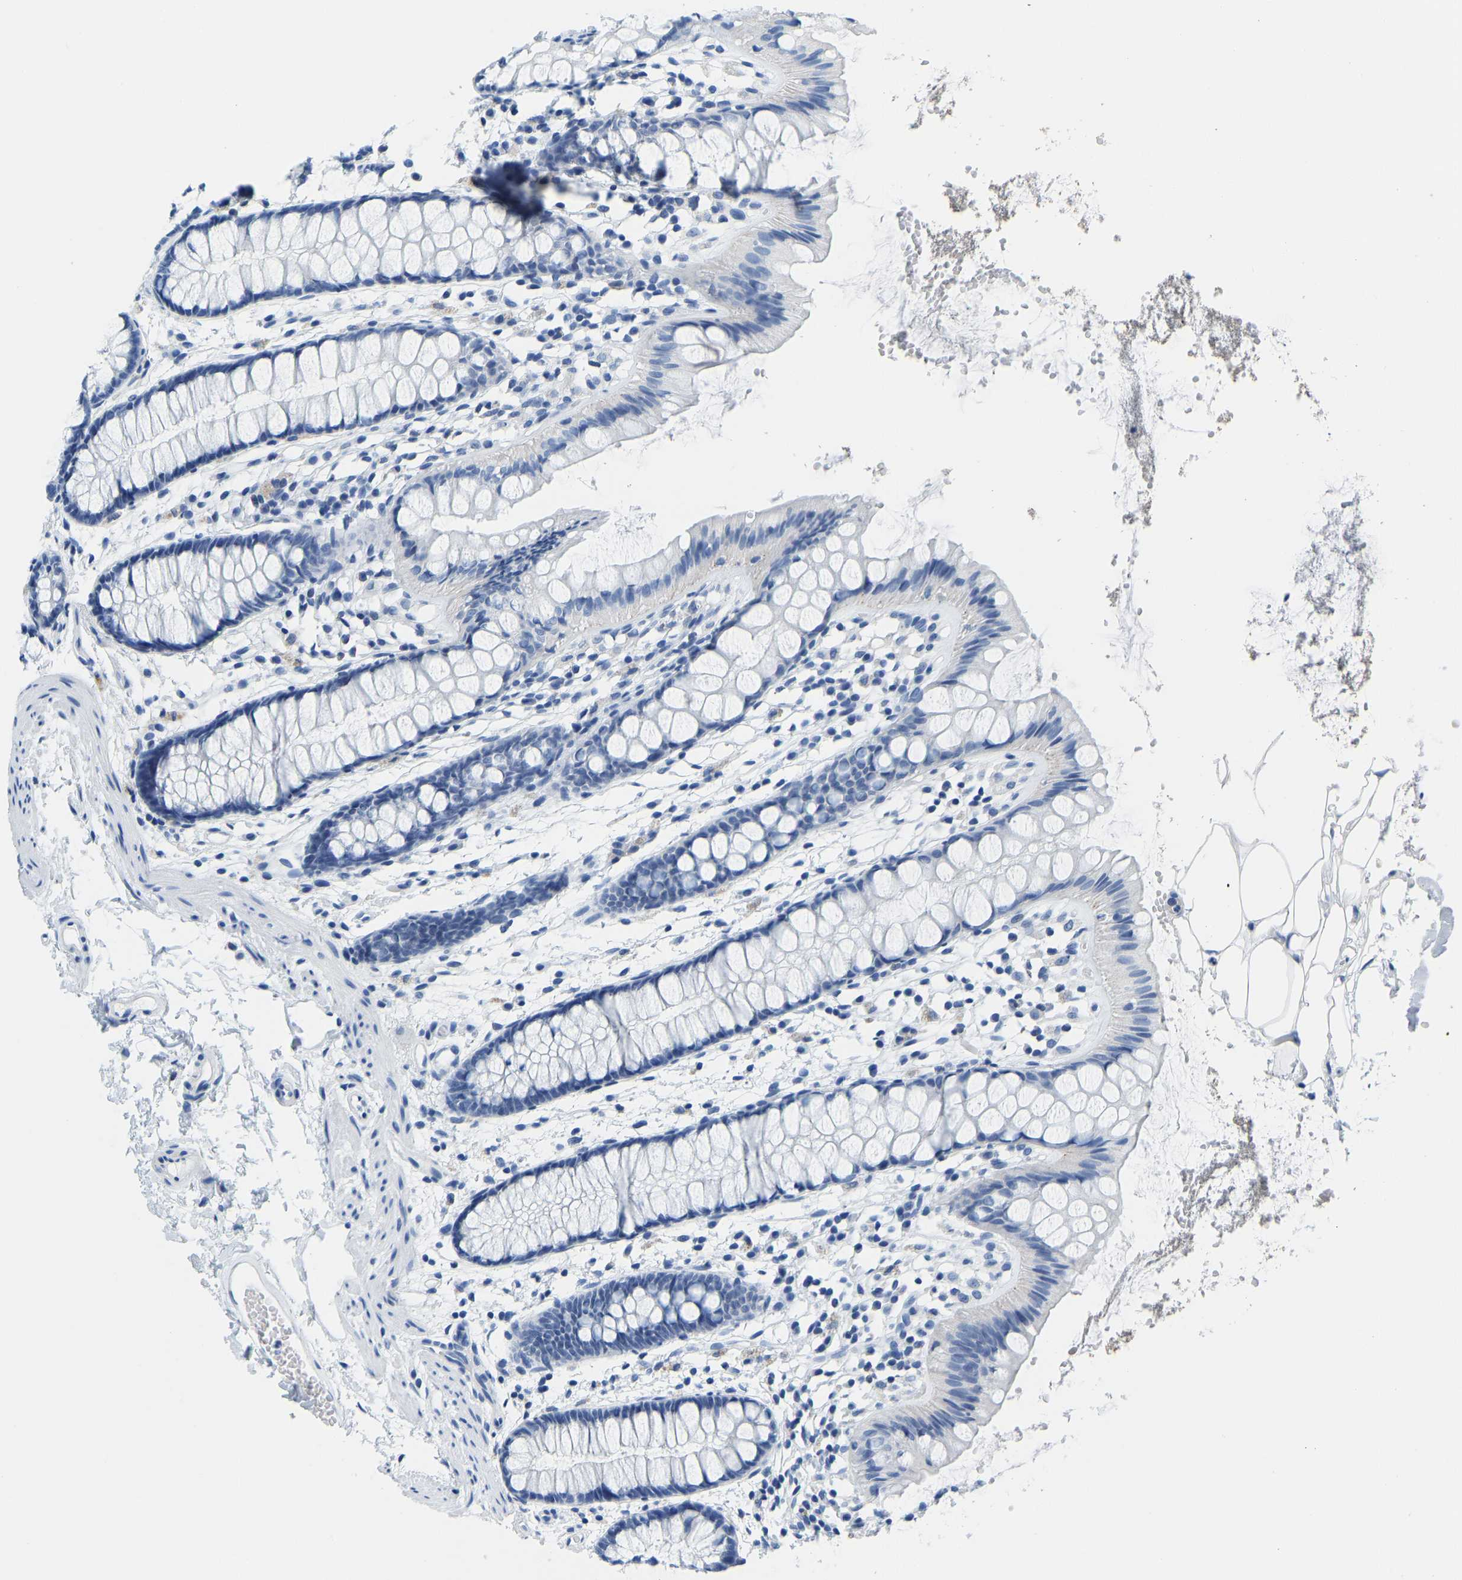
{"staining": {"intensity": "negative", "quantity": "none", "location": "none"}, "tissue": "rectum", "cell_type": "Glandular cells", "image_type": "normal", "snomed": [{"axis": "morphology", "description": "Normal tissue, NOS"}, {"axis": "topography", "description": "Rectum"}], "caption": "Immunohistochemistry (IHC) histopathology image of benign rectum: human rectum stained with DAB (3,3'-diaminobenzidine) displays no significant protein staining in glandular cells. Nuclei are stained in blue.", "gene": "SERPINB3", "patient": {"sex": "female", "age": 66}}